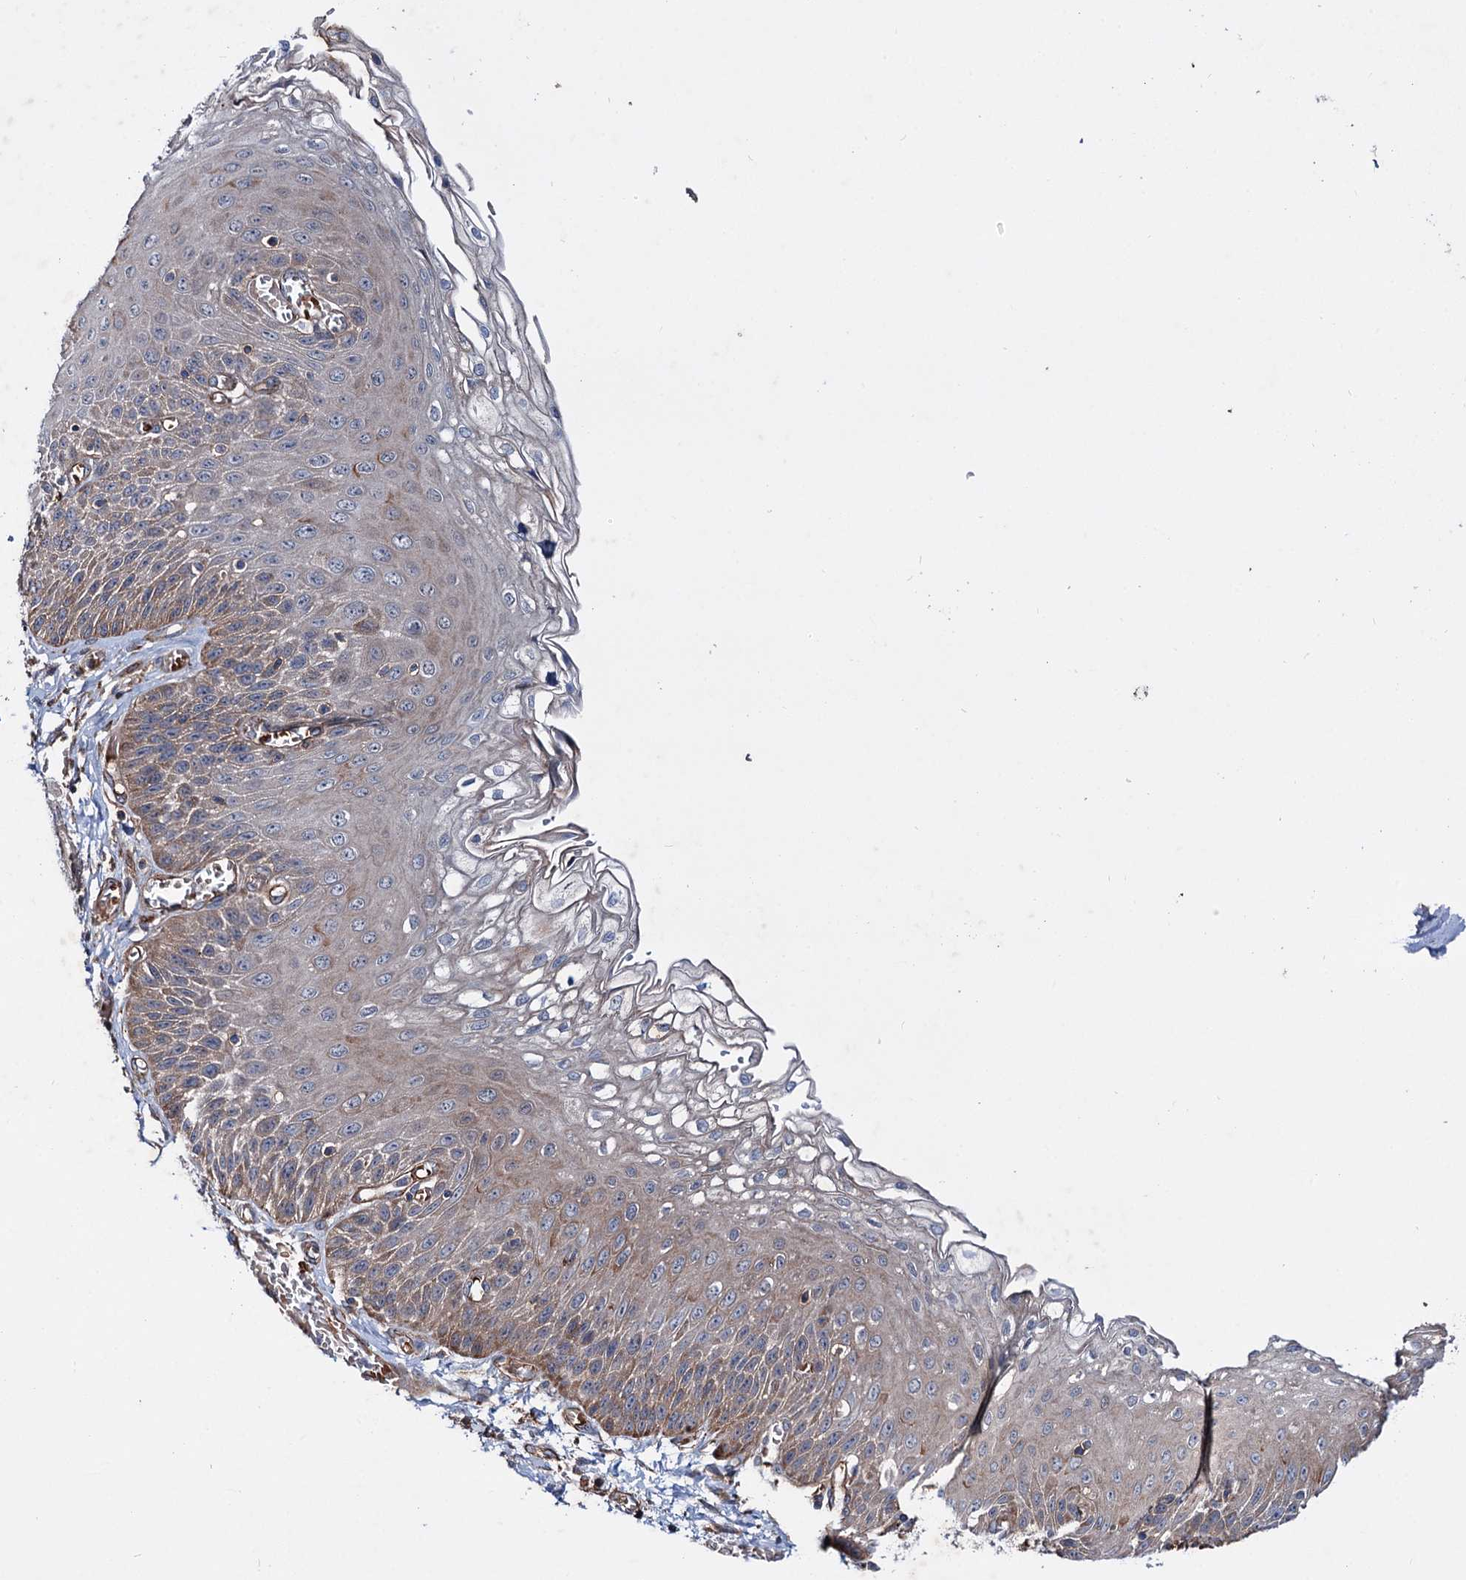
{"staining": {"intensity": "moderate", "quantity": "25%-75%", "location": "cytoplasmic/membranous"}, "tissue": "esophagus", "cell_type": "Squamous epithelial cells", "image_type": "normal", "snomed": [{"axis": "morphology", "description": "Normal tissue, NOS"}, {"axis": "topography", "description": "Esophagus"}], "caption": "Protein positivity by IHC demonstrates moderate cytoplasmic/membranous staining in about 25%-75% of squamous epithelial cells in normal esophagus. Ihc stains the protein of interest in brown and the nuclei are stained blue.", "gene": "PTDSS2", "patient": {"sex": "male", "age": 81}}